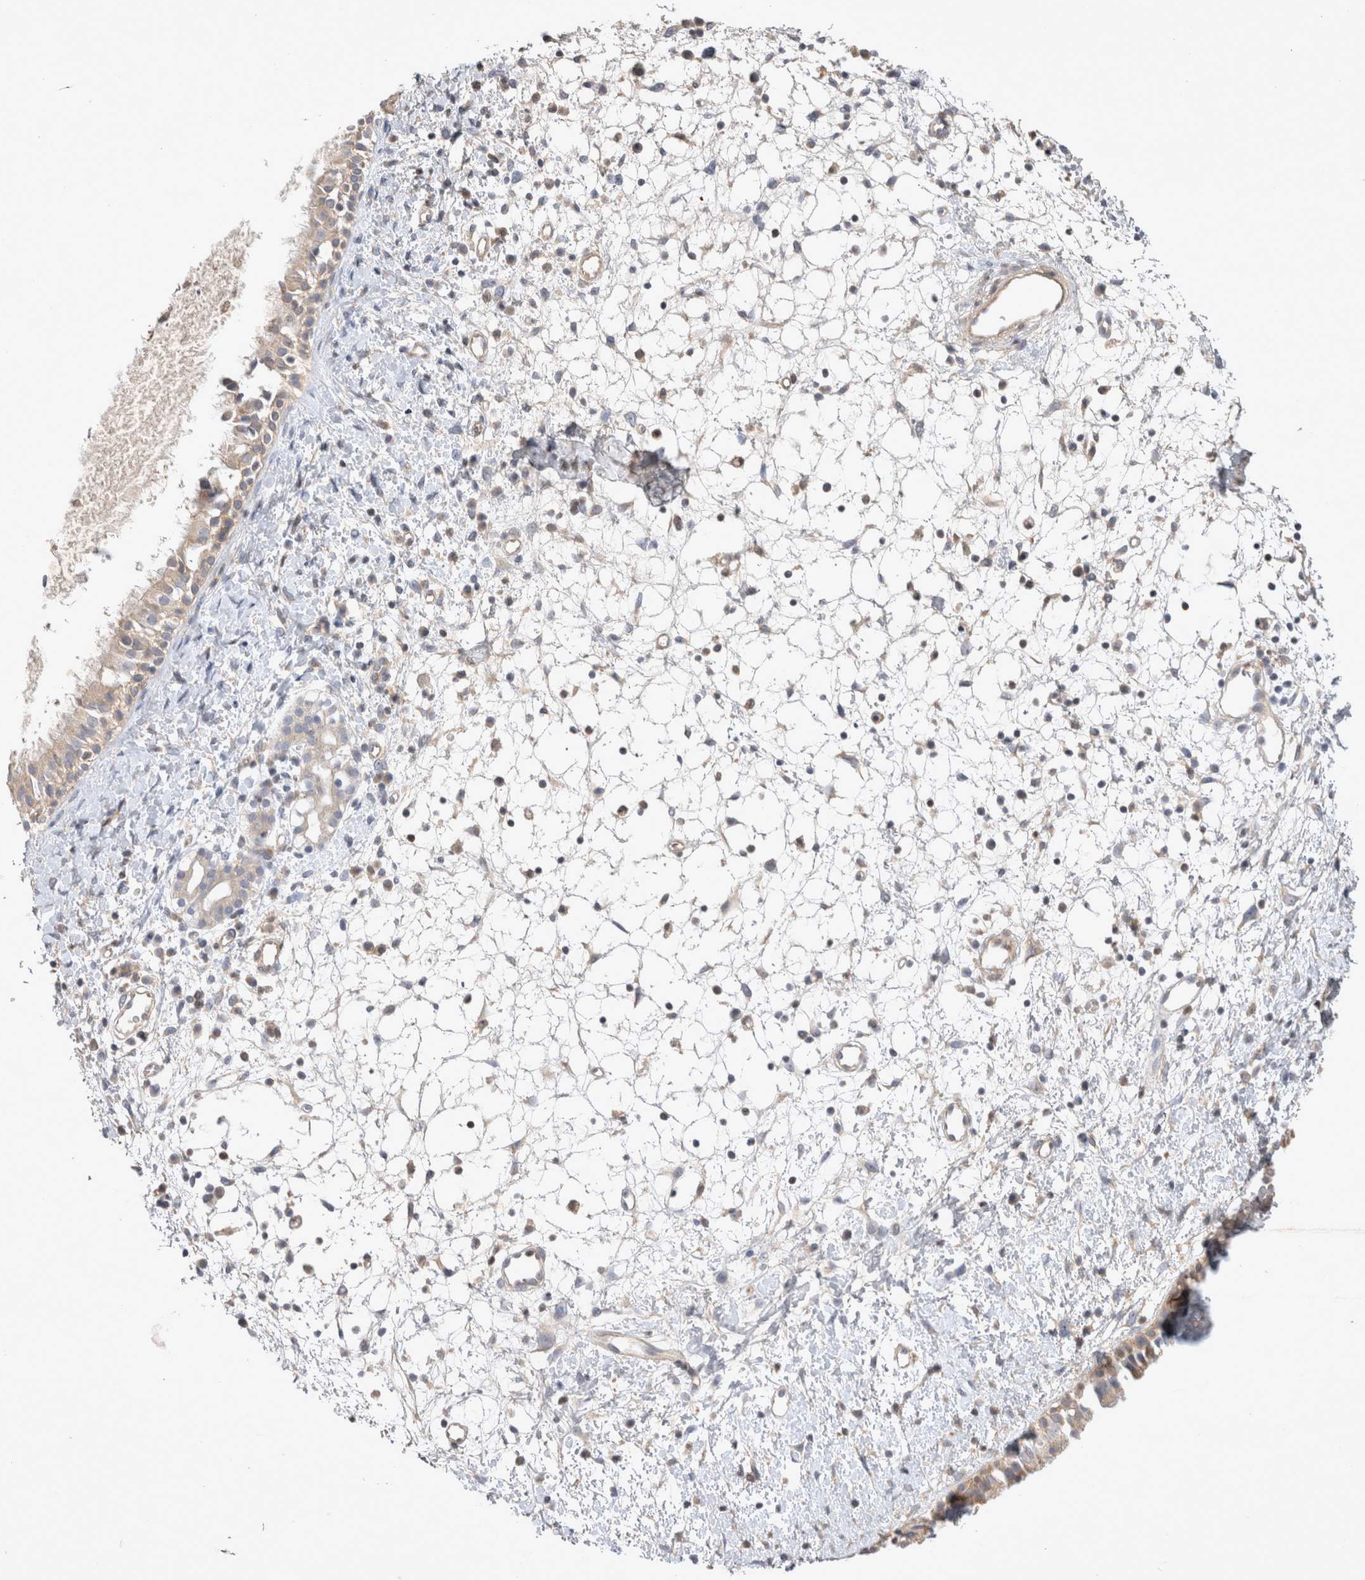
{"staining": {"intensity": "moderate", "quantity": ">75%", "location": "cytoplasmic/membranous"}, "tissue": "nasopharynx", "cell_type": "Respiratory epithelial cells", "image_type": "normal", "snomed": [{"axis": "morphology", "description": "Normal tissue, NOS"}, {"axis": "topography", "description": "Nasopharynx"}], "caption": "The immunohistochemical stain labels moderate cytoplasmic/membranous positivity in respiratory epithelial cells of normal nasopharynx. Ihc stains the protein of interest in brown and the nuclei are stained blue.", "gene": "SRD5A3", "patient": {"sex": "male", "age": 22}}